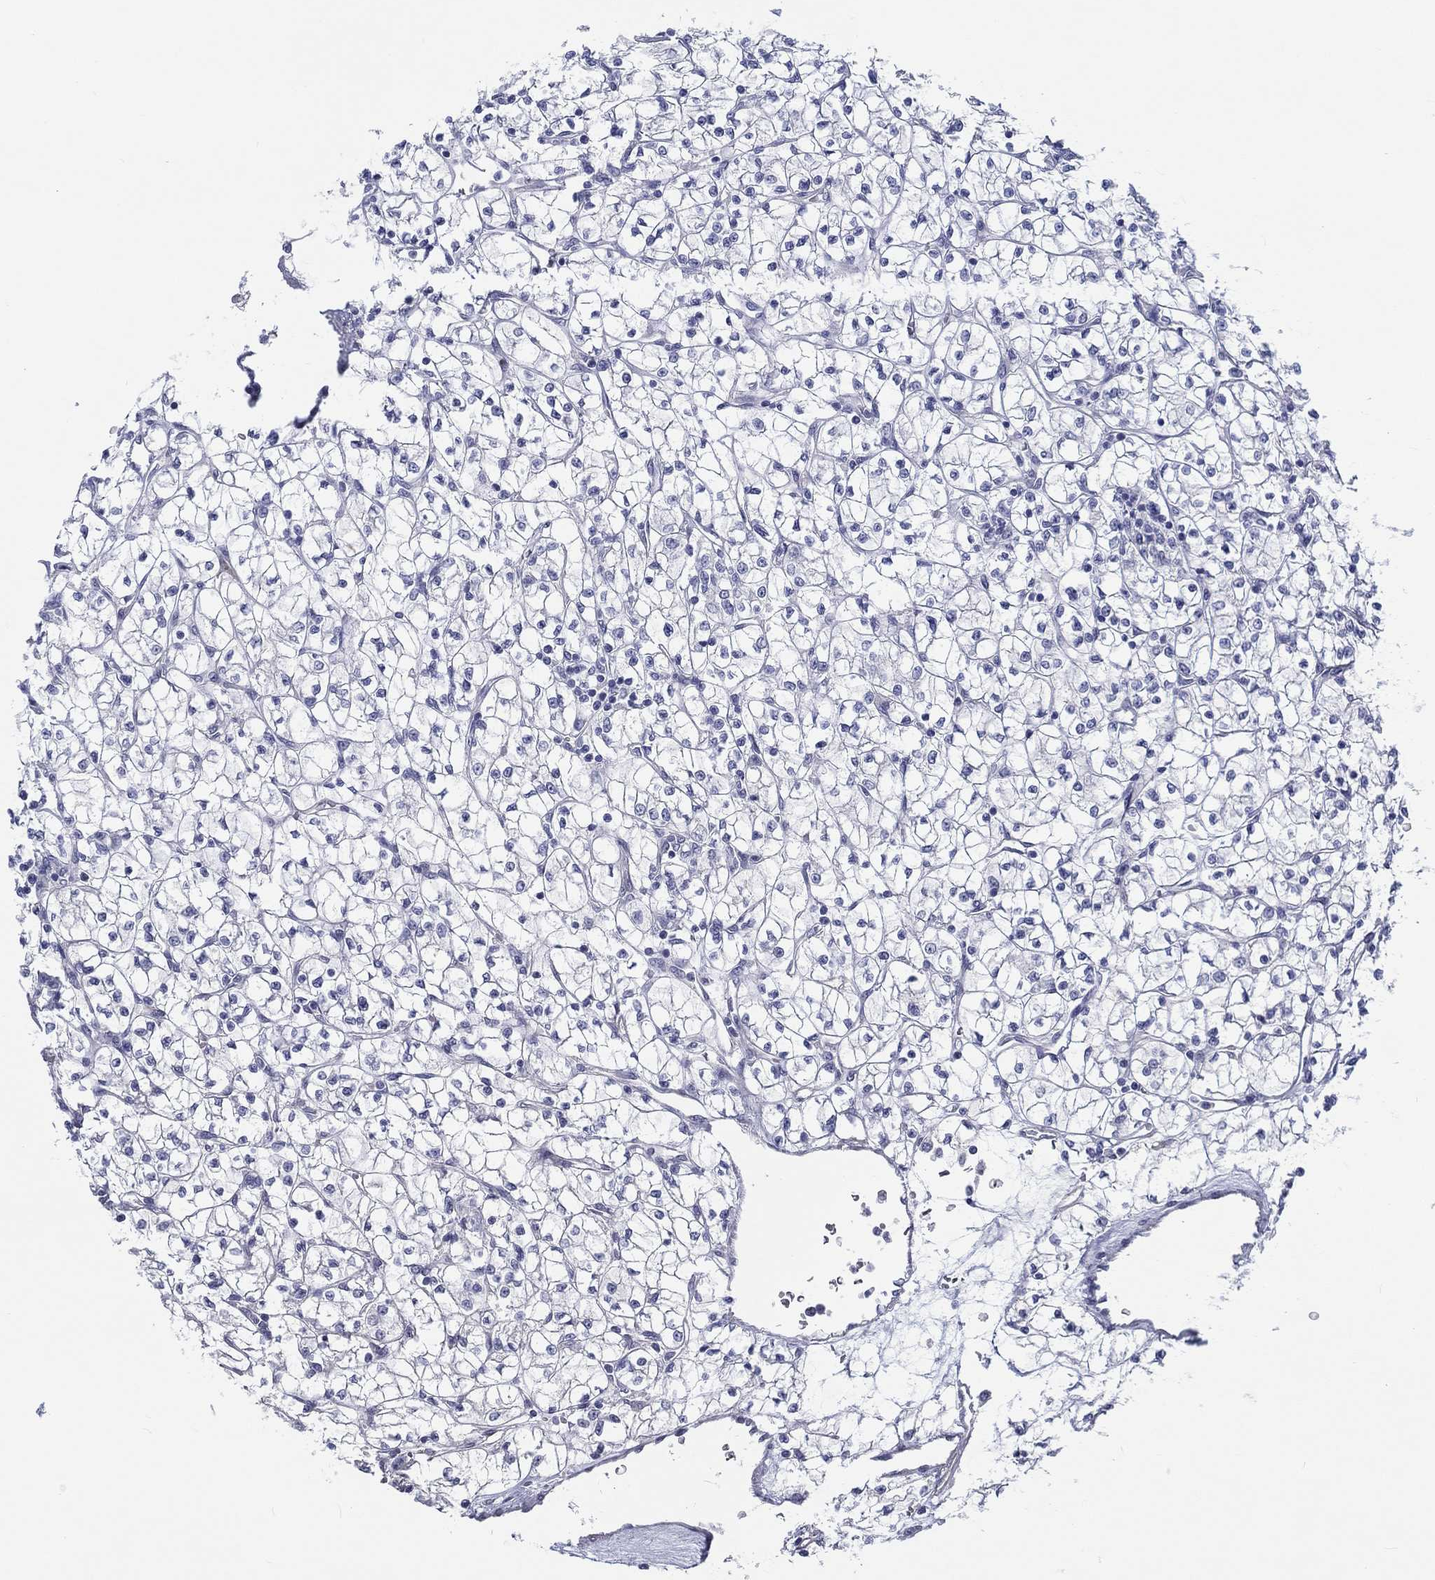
{"staining": {"intensity": "negative", "quantity": "none", "location": "none"}, "tissue": "renal cancer", "cell_type": "Tumor cells", "image_type": "cancer", "snomed": [{"axis": "morphology", "description": "Adenocarcinoma, NOS"}, {"axis": "topography", "description": "Kidney"}], "caption": "Human renal cancer (adenocarcinoma) stained for a protein using immunohistochemistry (IHC) demonstrates no expression in tumor cells.", "gene": "CRYGD", "patient": {"sex": "female", "age": 64}}